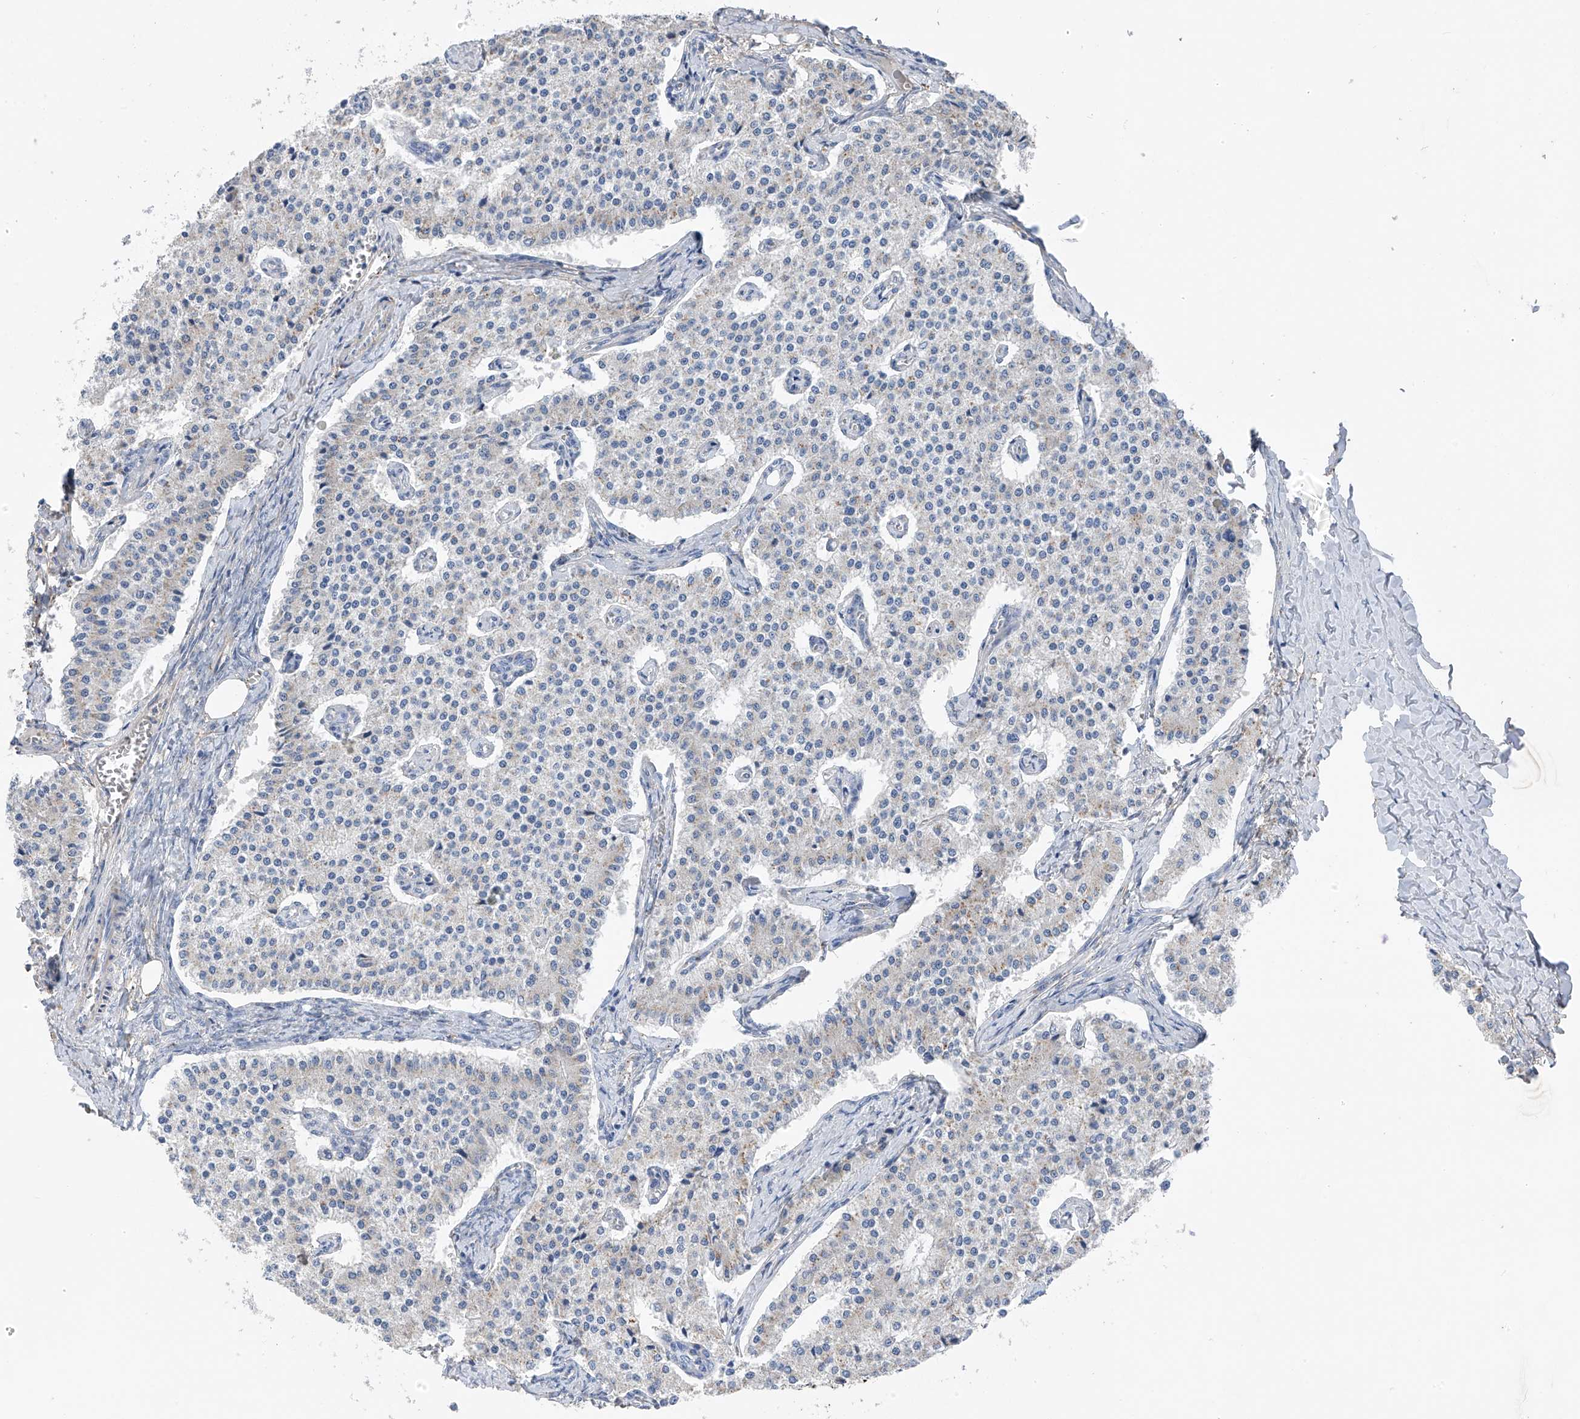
{"staining": {"intensity": "negative", "quantity": "none", "location": "none"}, "tissue": "carcinoid", "cell_type": "Tumor cells", "image_type": "cancer", "snomed": [{"axis": "morphology", "description": "Carcinoid, malignant, NOS"}, {"axis": "topography", "description": "Colon"}], "caption": "Immunohistochemical staining of carcinoid reveals no significant staining in tumor cells.", "gene": "GALNTL6", "patient": {"sex": "female", "age": 52}}